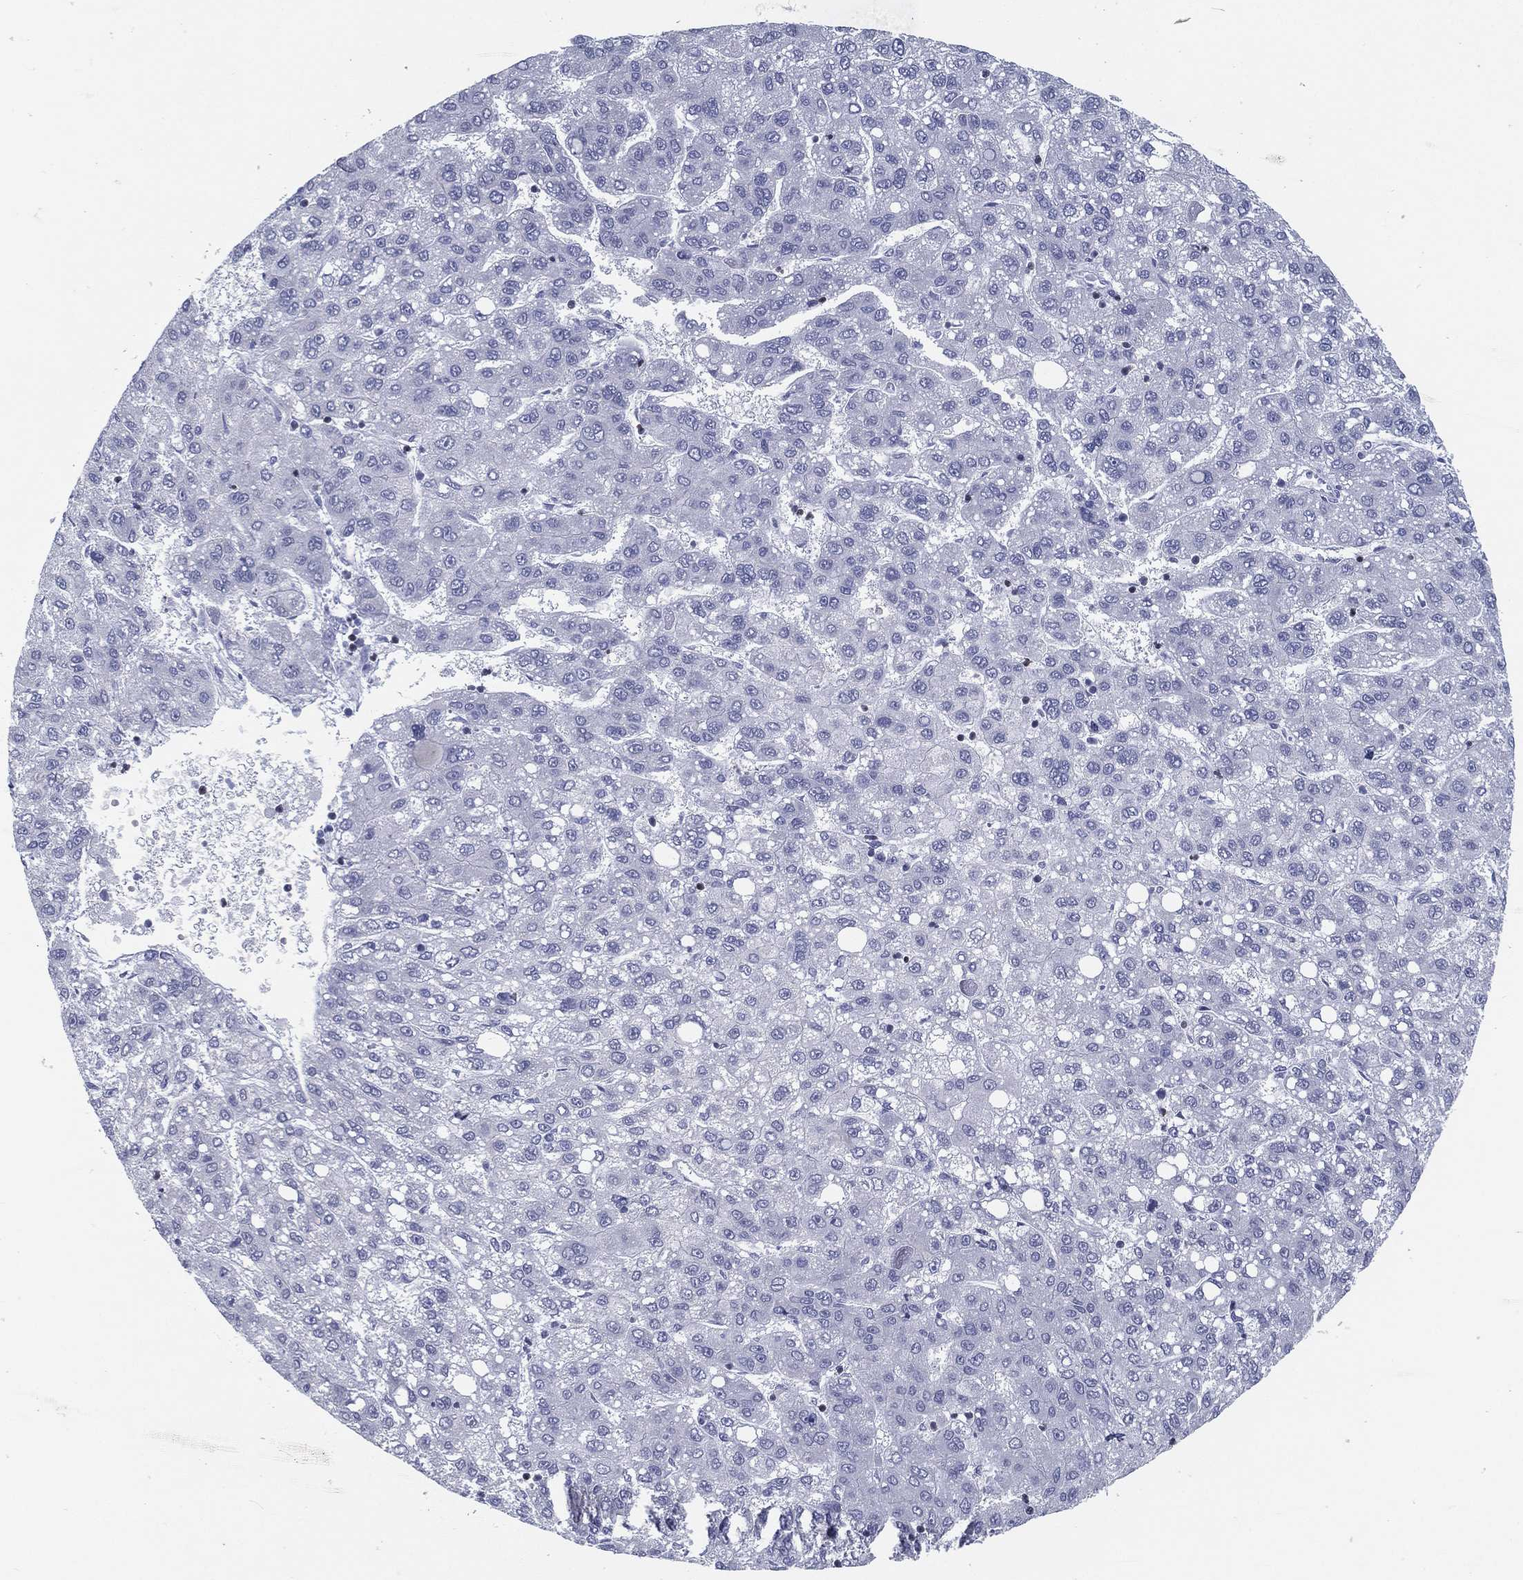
{"staining": {"intensity": "negative", "quantity": "none", "location": "none"}, "tissue": "liver cancer", "cell_type": "Tumor cells", "image_type": "cancer", "snomed": [{"axis": "morphology", "description": "Carcinoma, Hepatocellular, NOS"}, {"axis": "topography", "description": "Liver"}], "caption": "Immunohistochemistry photomicrograph of neoplastic tissue: human liver cancer (hepatocellular carcinoma) stained with DAB (3,3'-diaminobenzidine) reveals no significant protein staining in tumor cells.", "gene": "PYHIN1", "patient": {"sex": "female", "age": 82}}